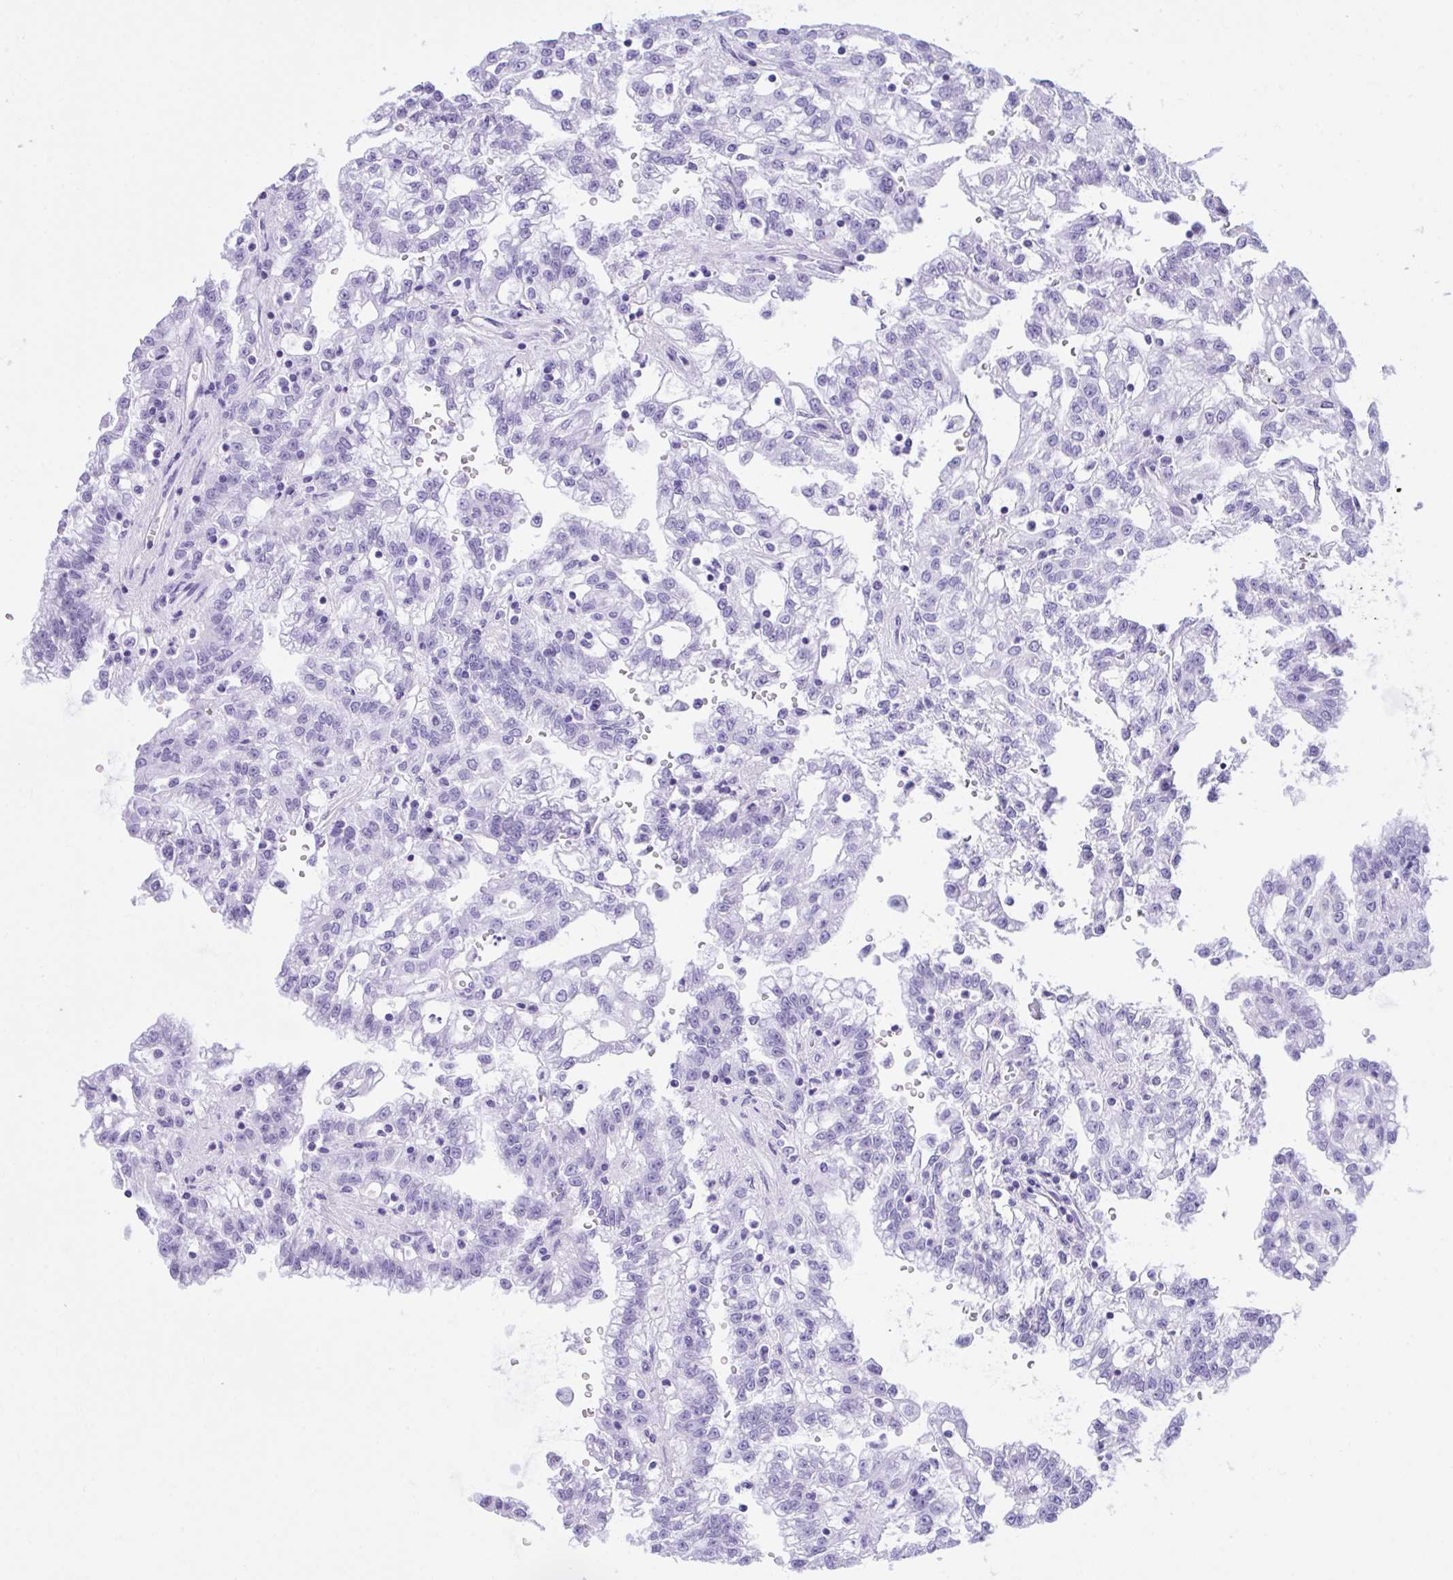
{"staining": {"intensity": "negative", "quantity": "none", "location": "none"}, "tissue": "renal cancer", "cell_type": "Tumor cells", "image_type": "cancer", "snomed": [{"axis": "morphology", "description": "Adenocarcinoma, NOS"}, {"axis": "topography", "description": "Kidney"}], "caption": "Immunohistochemistry (IHC) image of renal cancer (adenocarcinoma) stained for a protein (brown), which shows no expression in tumor cells. (DAB immunohistochemistry visualized using brightfield microscopy, high magnification).", "gene": "TLN2", "patient": {"sex": "male", "age": 63}}